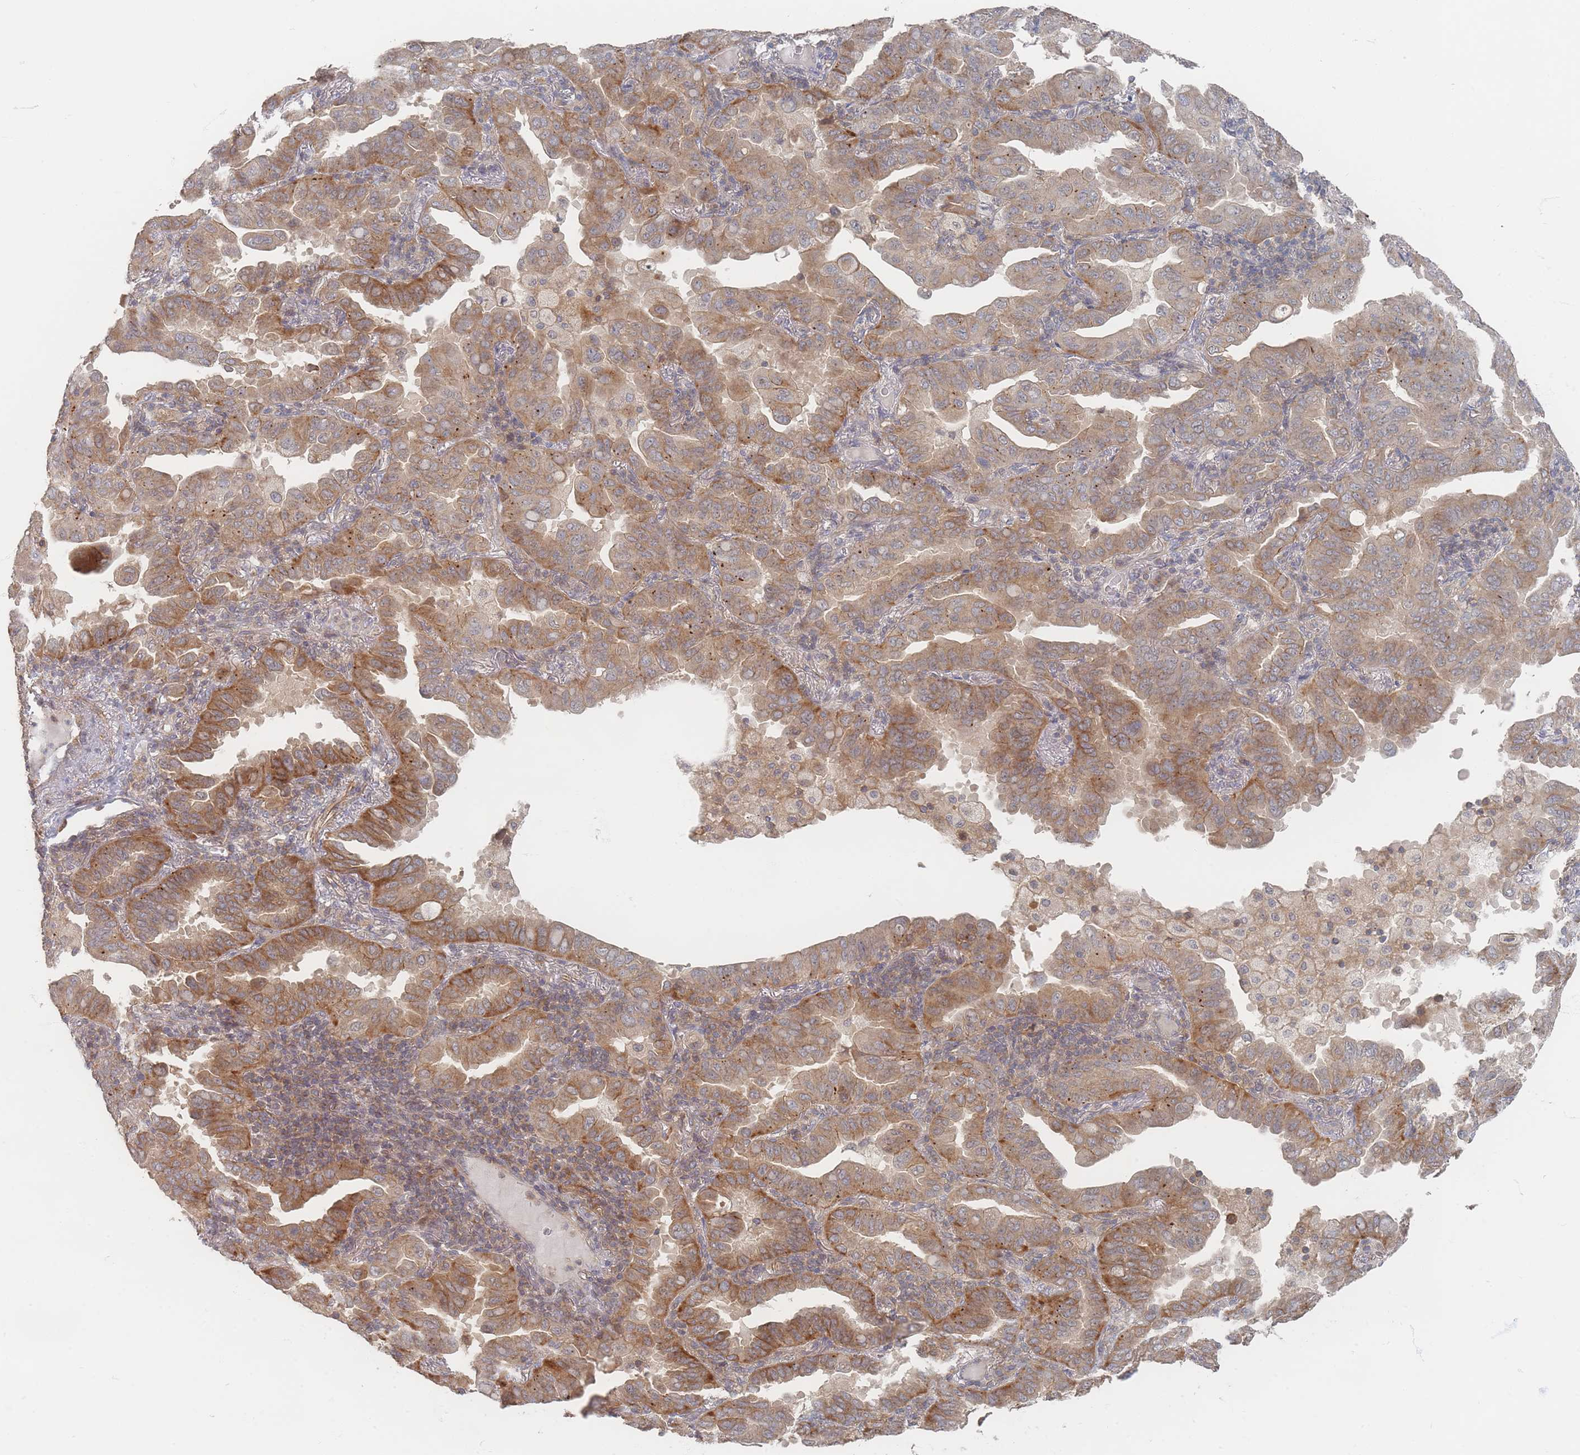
{"staining": {"intensity": "moderate", "quantity": ">75%", "location": "cytoplasmic/membranous"}, "tissue": "lung cancer", "cell_type": "Tumor cells", "image_type": "cancer", "snomed": [{"axis": "morphology", "description": "Adenocarcinoma, NOS"}, {"axis": "topography", "description": "Lung"}], "caption": "Moderate cytoplasmic/membranous staining is seen in about >75% of tumor cells in lung cancer (adenocarcinoma).", "gene": "GLE1", "patient": {"sex": "male", "age": 64}}